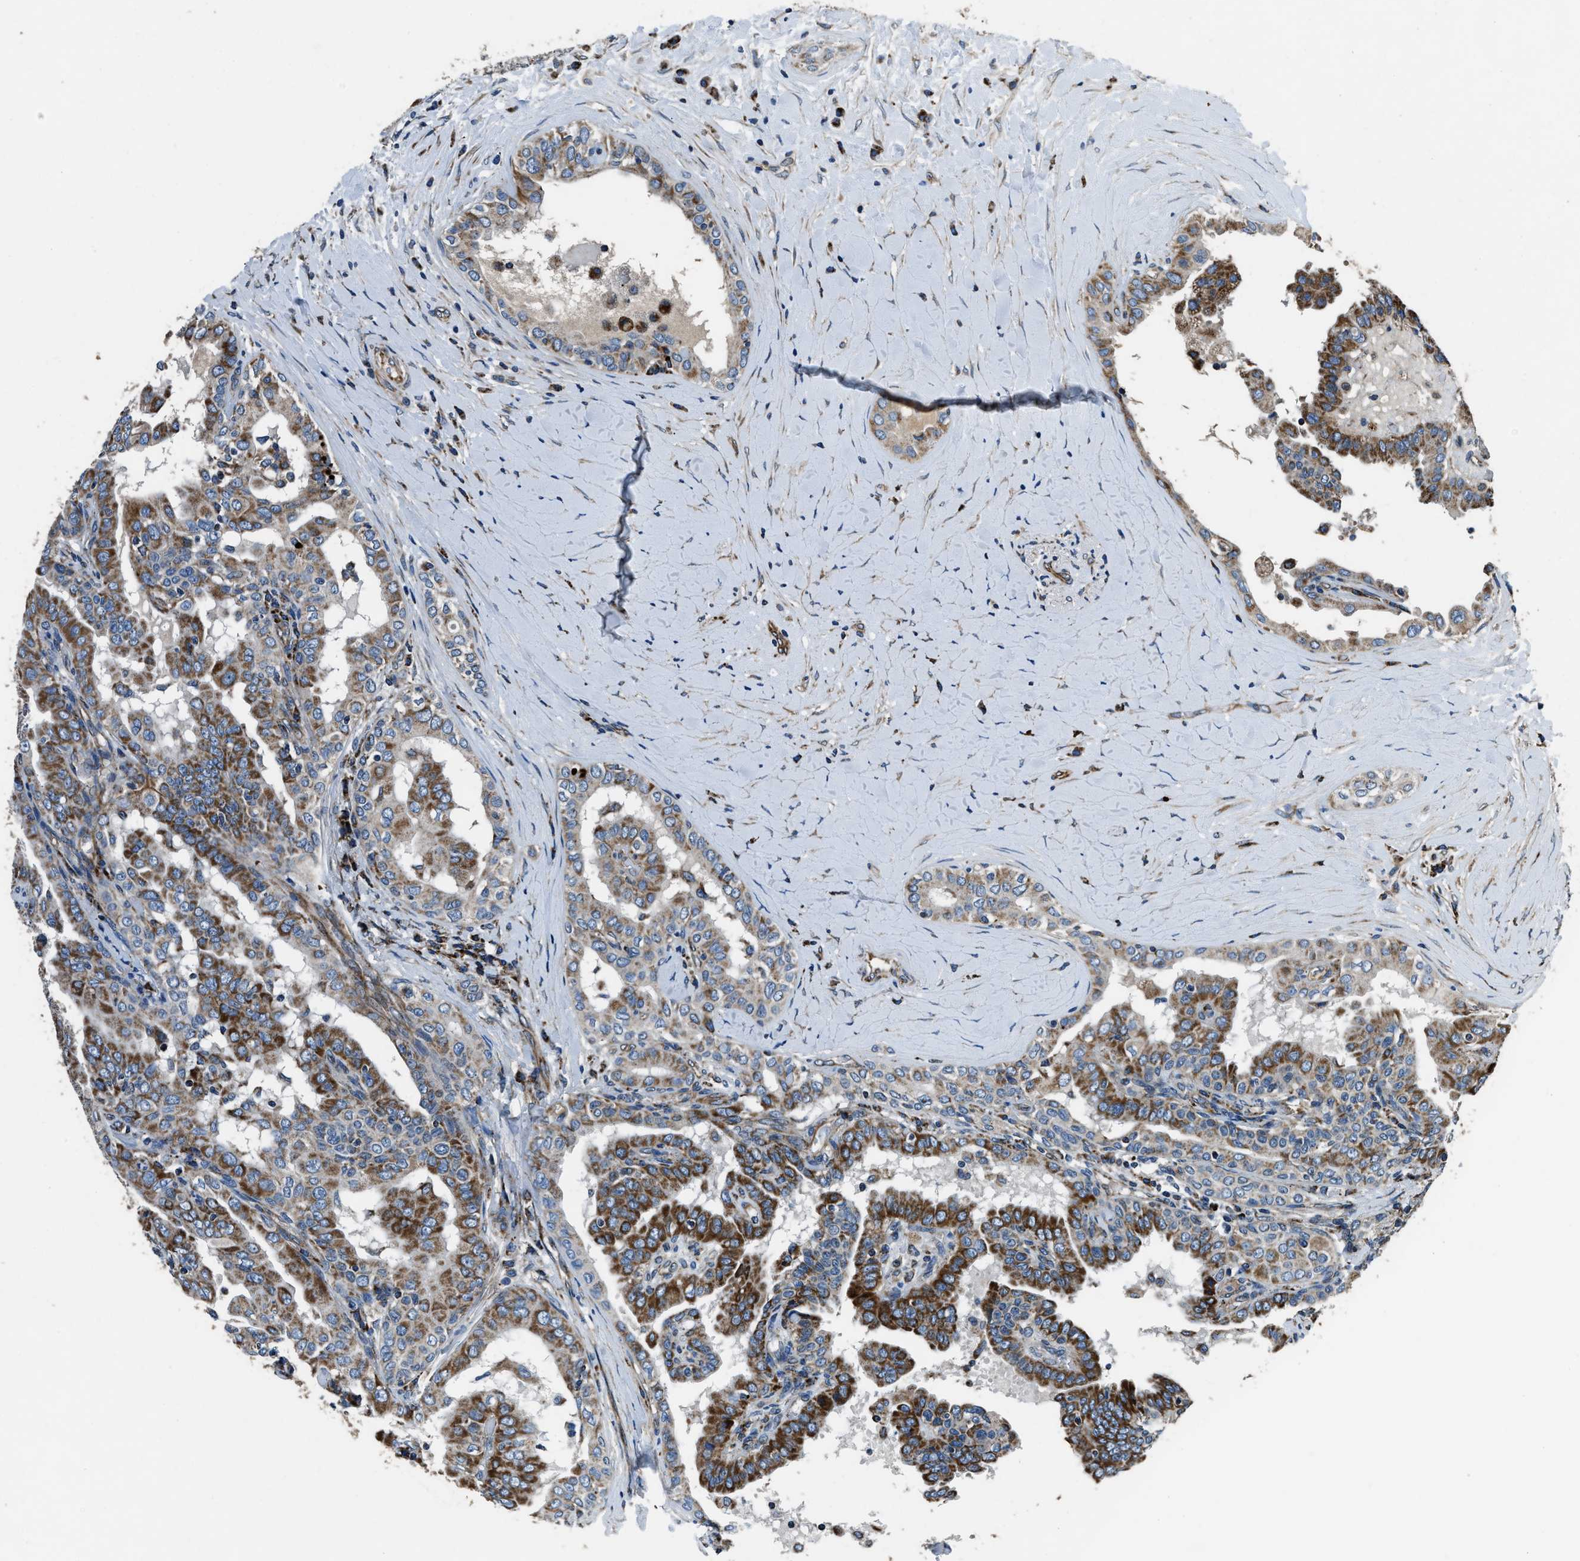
{"staining": {"intensity": "moderate", "quantity": "25%-75%", "location": "cytoplasmic/membranous"}, "tissue": "thyroid cancer", "cell_type": "Tumor cells", "image_type": "cancer", "snomed": [{"axis": "morphology", "description": "Papillary adenocarcinoma, NOS"}, {"axis": "topography", "description": "Thyroid gland"}], "caption": "Brown immunohistochemical staining in thyroid cancer shows moderate cytoplasmic/membranous staining in about 25%-75% of tumor cells. (Stains: DAB in brown, nuclei in blue, Microscopy: brightfield microscopy at high magnification).", "gene": "OGDH", "patient": {"sex": "male", "age": 33}}